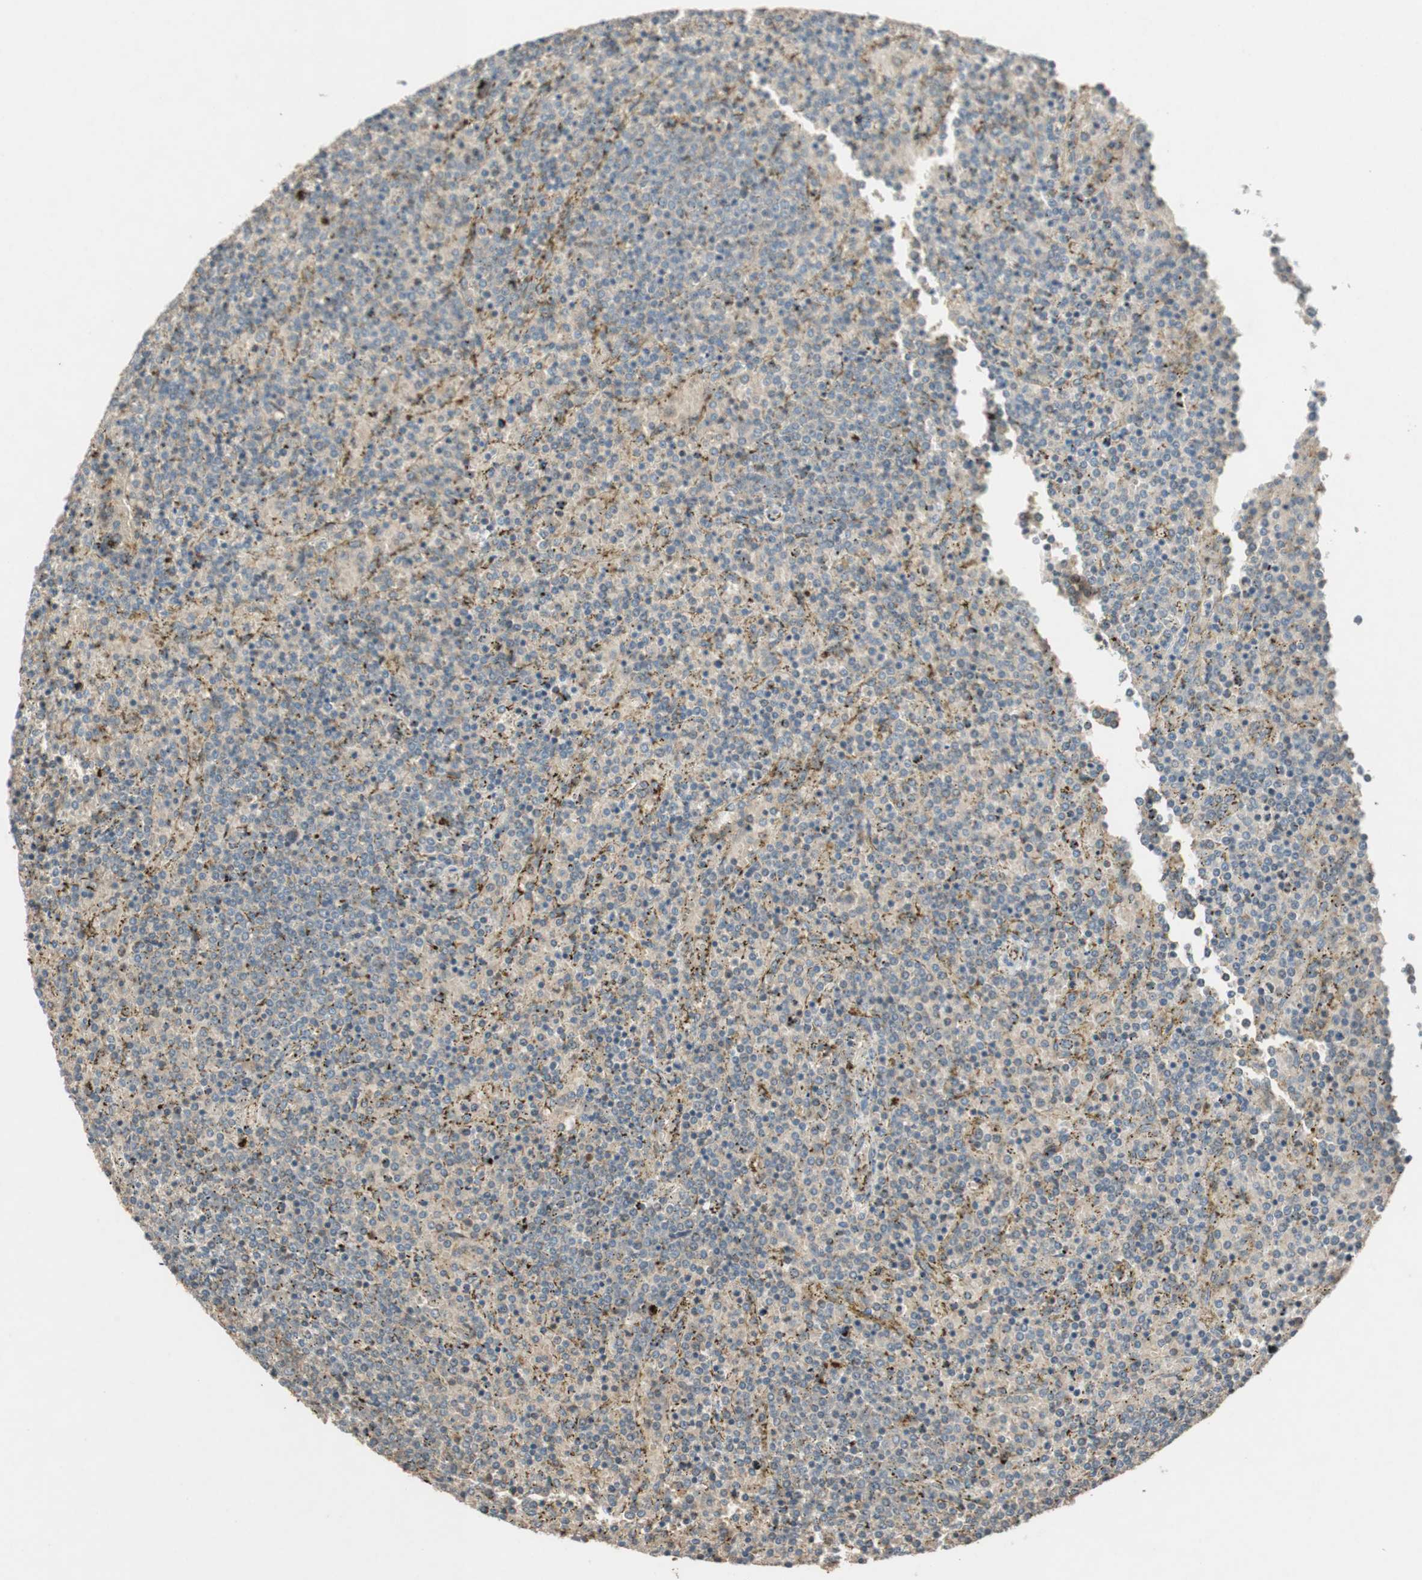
{"staining": {"intensity": "weak", "quantity": "25%-75%", "location": "cytoplasmic/membranous"}, "tissue": "lymphoma", "cell_type": "Tumor cells", "image_type": "cancer", "snomed": [{"axis": "morphology", "description": "Malignant lymphoma, non-Hodgkin's type, Low grade"}, {"axis": "topography", "description": "Spleen"}], "caption": "Immunohistochemistry (IHC) micrograph of neoplastic tissue: human lymphoma stained using immunohistochemistry displays low levels of weak protein expression localized specifically in the cytoplasmic/membranous of tumor cells, appearing as a cytoplasmic/membranous brown color.", "gene": "GLB1", "patient": {"sex": "female", "age": 77}}